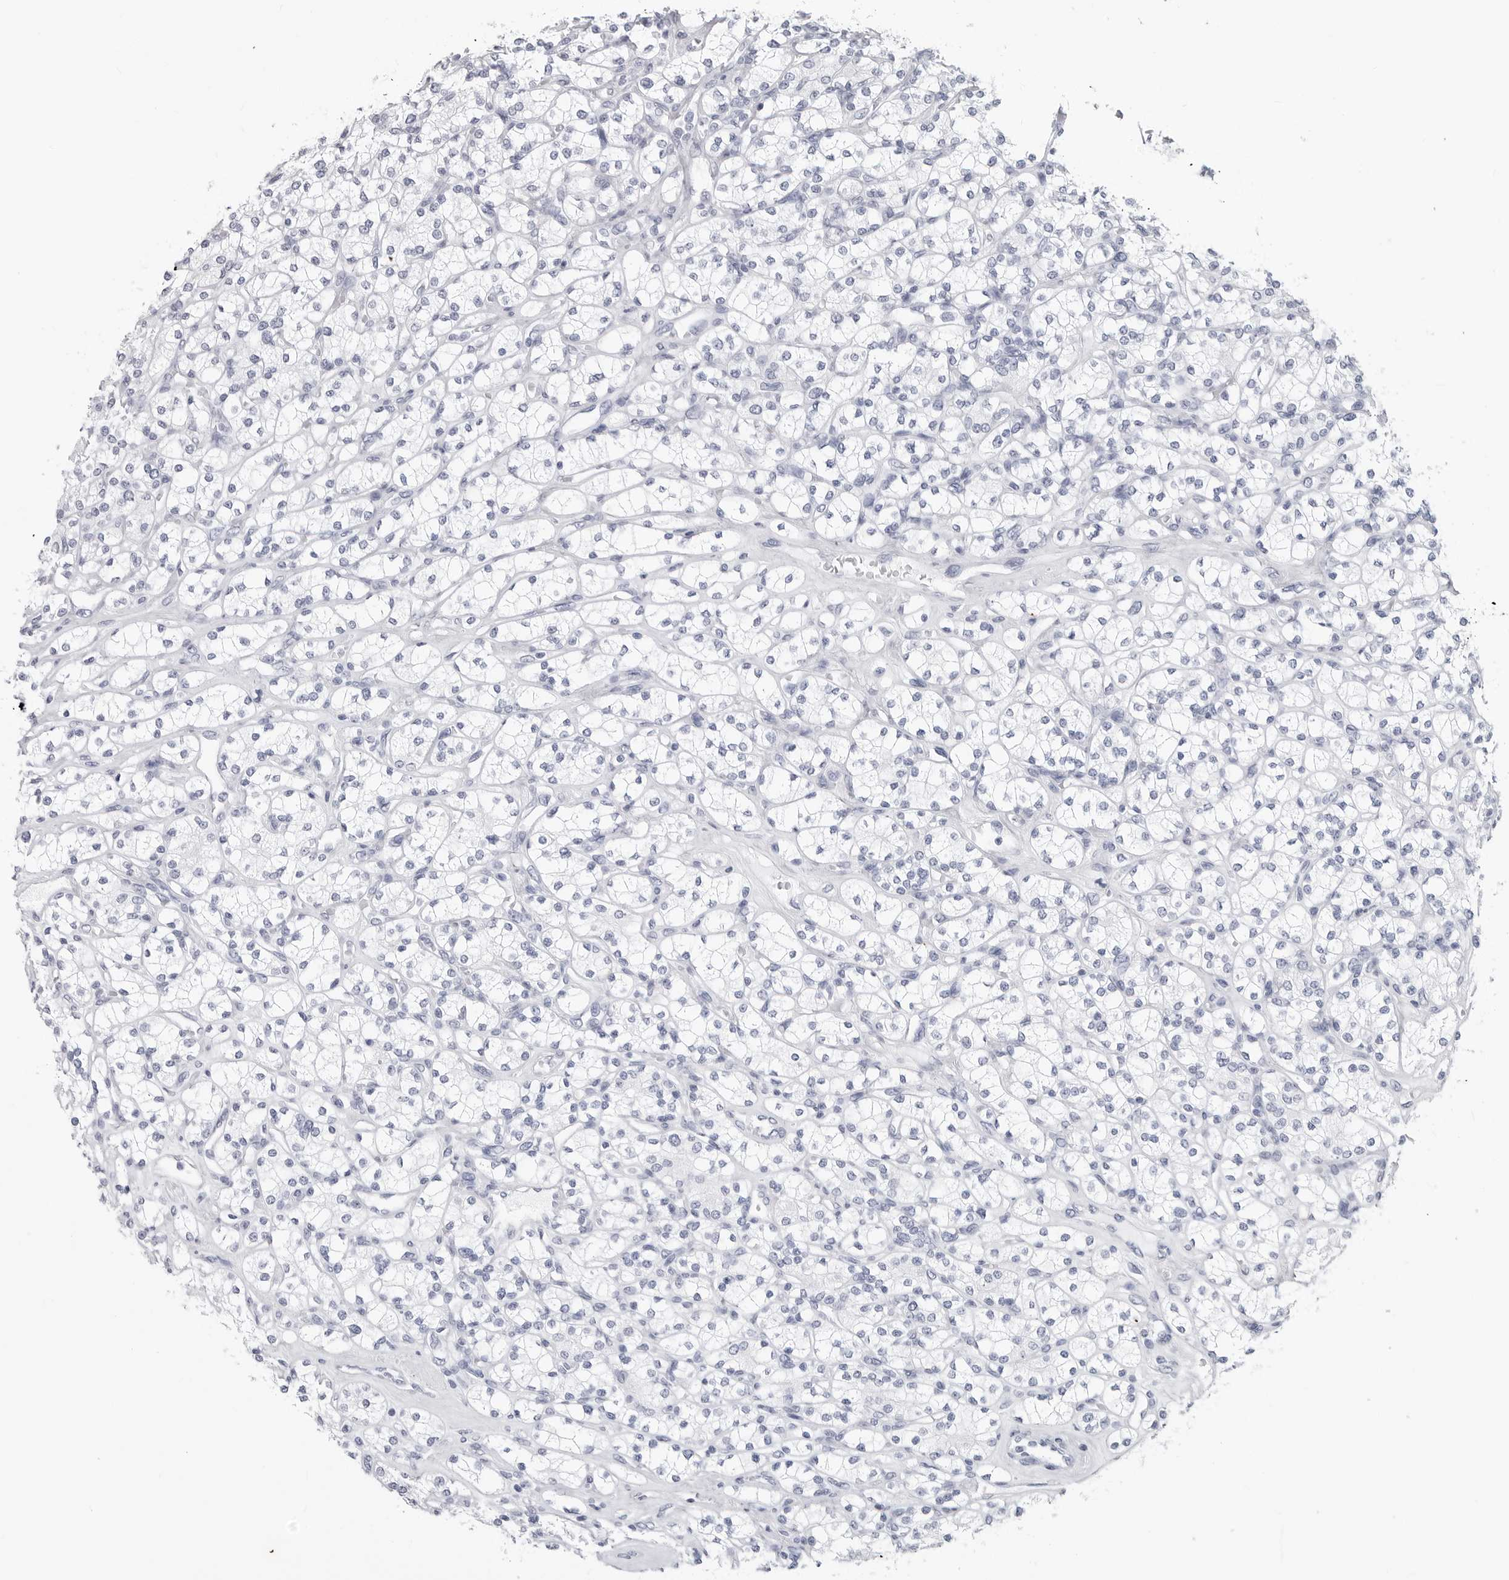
{"staining": {"intensity": "negative", "quantity": "none", "location": "none"}, "tissue": "renal cancer", "cell_type": "Tumor cells", "image_type": "cancer", "snomed": [{"axis": "morphology", "description": "Adenocarcinoma, NOS"}, {"axis": "topography", "description": "Kidney"}], "caption": "An image of renal cancer (adenocarcinoma) stained for a protein demonstrates no brown staining in tumor cells. The staining was performed using DAB (3,3'-diaminobenzidine) to visualize the protein expression in brown, while the nuclei were stained in blue with hematoxylin (Magnification: 20x).", "gene": "CSH1", "patient": {"sex": "male", "age": 77}}